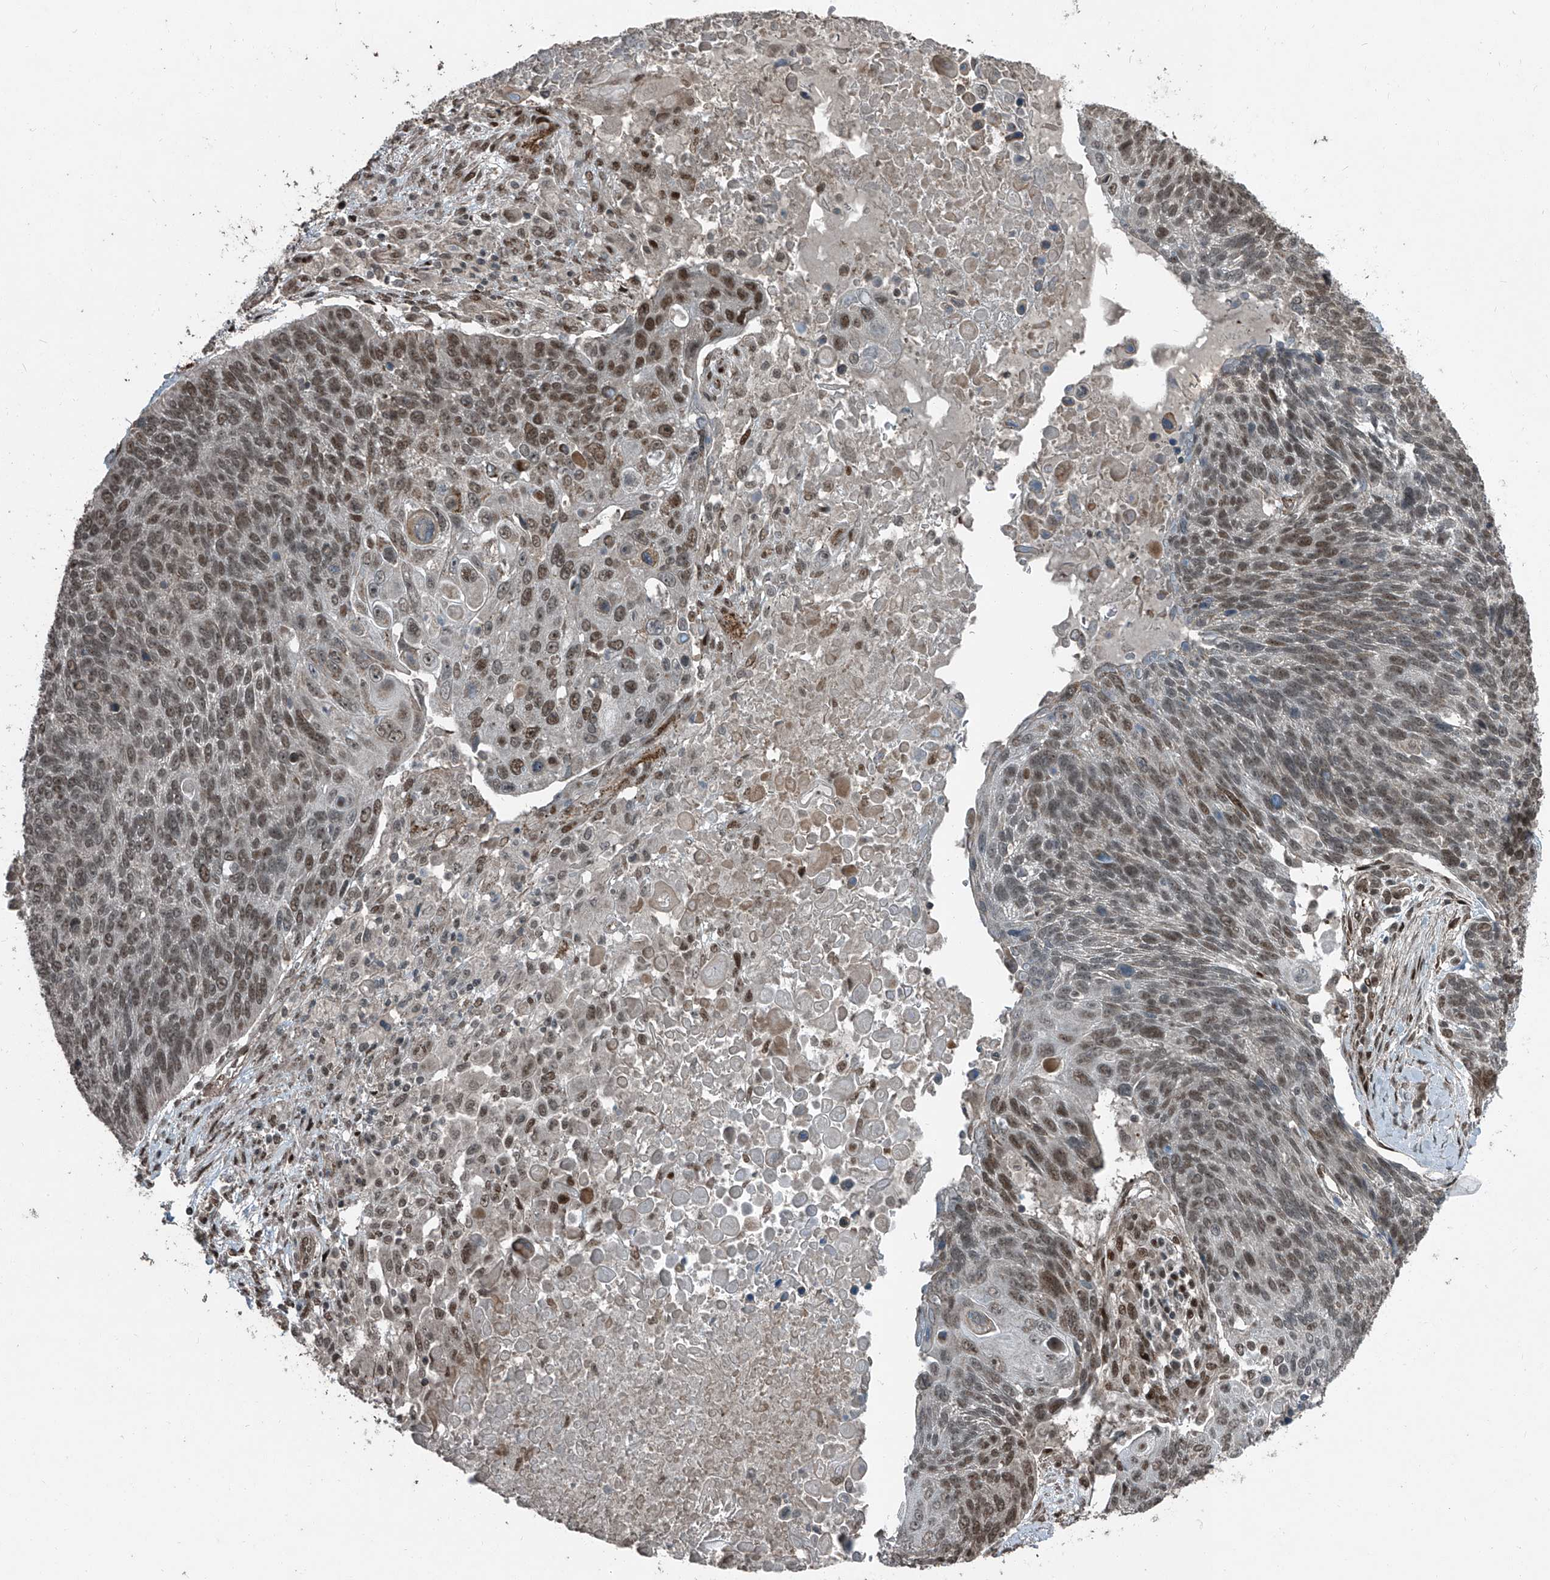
{"staining": {"intensity": "moderate", "quantity": "25%-75%", "location": "nuclear"}, "tissue": "lung cancer", "cell_type": "Tumor cells", "image_type": "cancer", "snomed": [{"axis": "morphology", "description": "Squamous cell carcinoma, NOS"}, {"axis": "topography", "description": "Lung"}], "caption": "Immunohistochemistry of human squamous cell carcinoma (lung) demonstrates medium levels of moderate nuclear staining in about 25%-75% of tumor cells. Using DAB (brown) and hematoxylin (blue) stains, captured at high magnification using brightfield microscopy.", "gene": "ZNF570", "patient": {"sex": "male", "age": 66}}